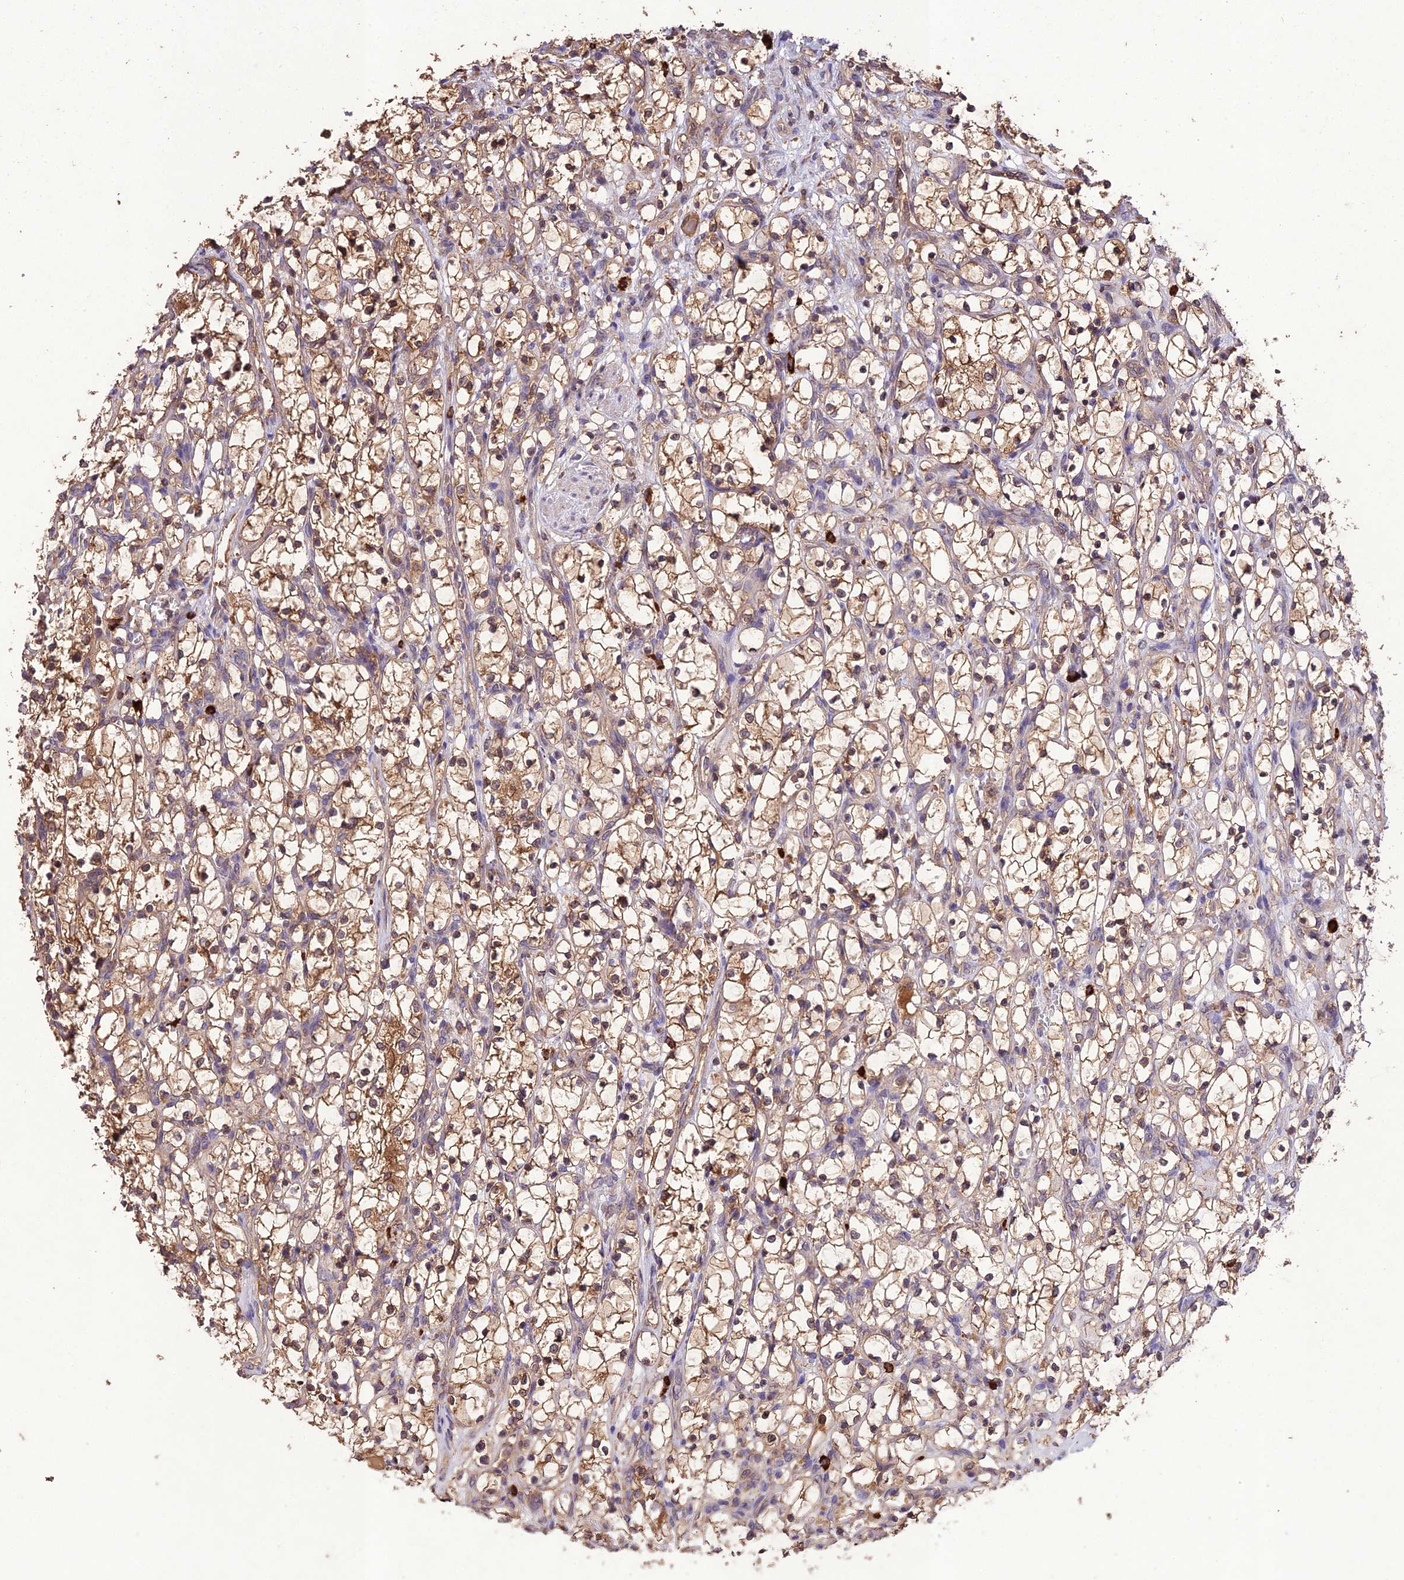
{"staining": {"intensity": "moderate", "quantity": ">75%", "location": "cytoplasmic/membranous"}, "tissue": "renal cancer", "cell_type": "Tumor cells", "image_type": "cancer", "snomed": [{"axis": "morphology", "description": "Adenocarcinoma, NOS"}, {"axis": "topography", "description": "Kidney"}], "caption": "A brown stain labels moderate cytoplasmic/membranous staining of a protein in human renal cancer tumor cells. Using DAB (brown) and hematoxylin (blue) stains, captured at high magnification using brightfield microscopy.", "gene": "TMEM258", "patient": {"sex": "female", "age": 69}}